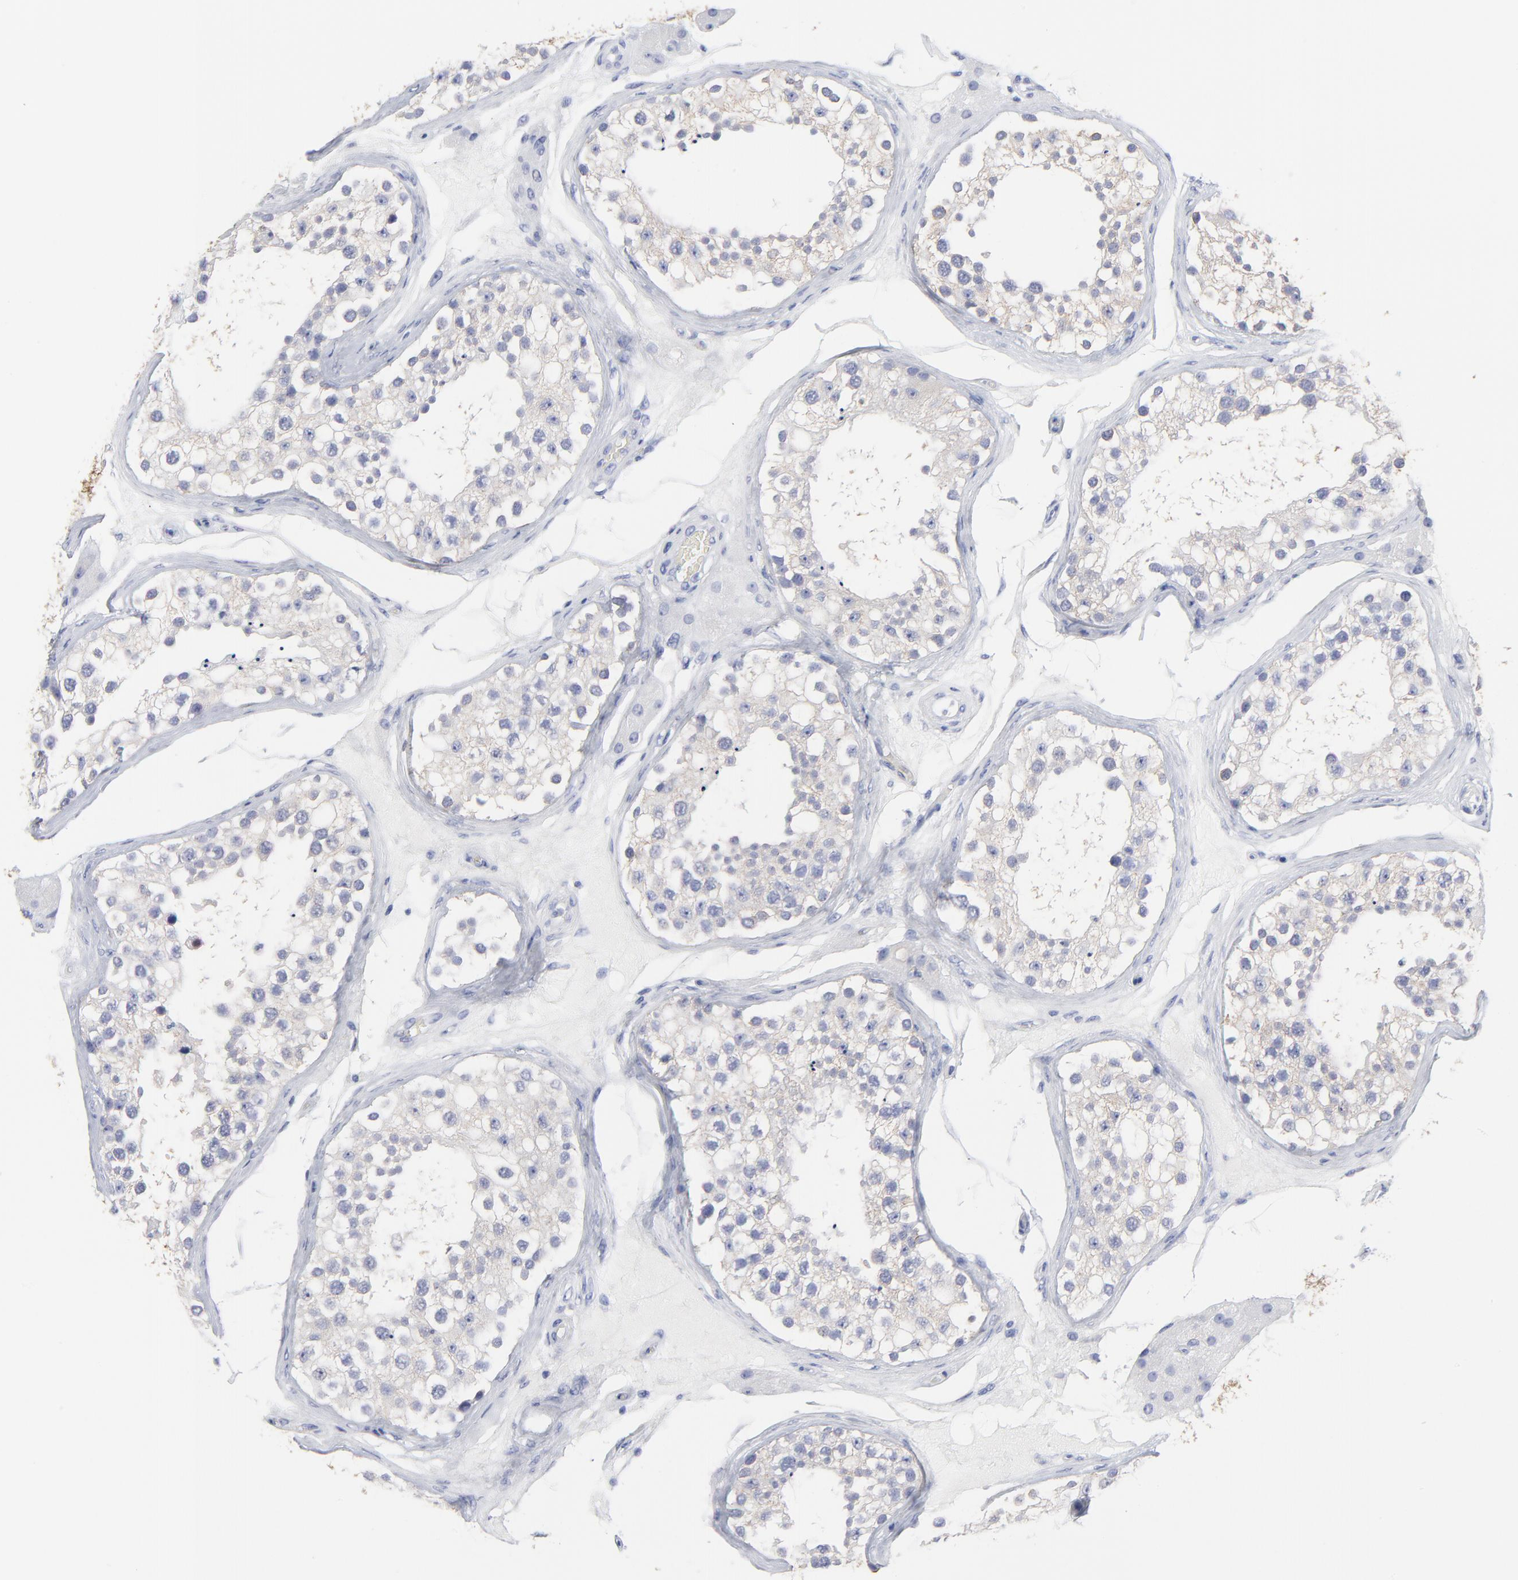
{"staining": {"intensity": "weak", "quantity": "25%-75%", "location": "cytoplasmic/membranous"}, "tissue": "testis", "cell_type": "Cells in seminiferous ducts", "image_type": "normal", "snomed": [{"axis": "morphology", "description": "Normal tissue, NOS"}, {"axis": "topography", "description": "Testis"}], "caption": "About 25%-75% of cells in seminiferous ducts in benign testis reveal weak cytoplasmic/membranous protein positivity as visualized by brown immunohistochemical staining.", "gene": "CNTN3", "patient": {"sex": "male", "age": 68}}